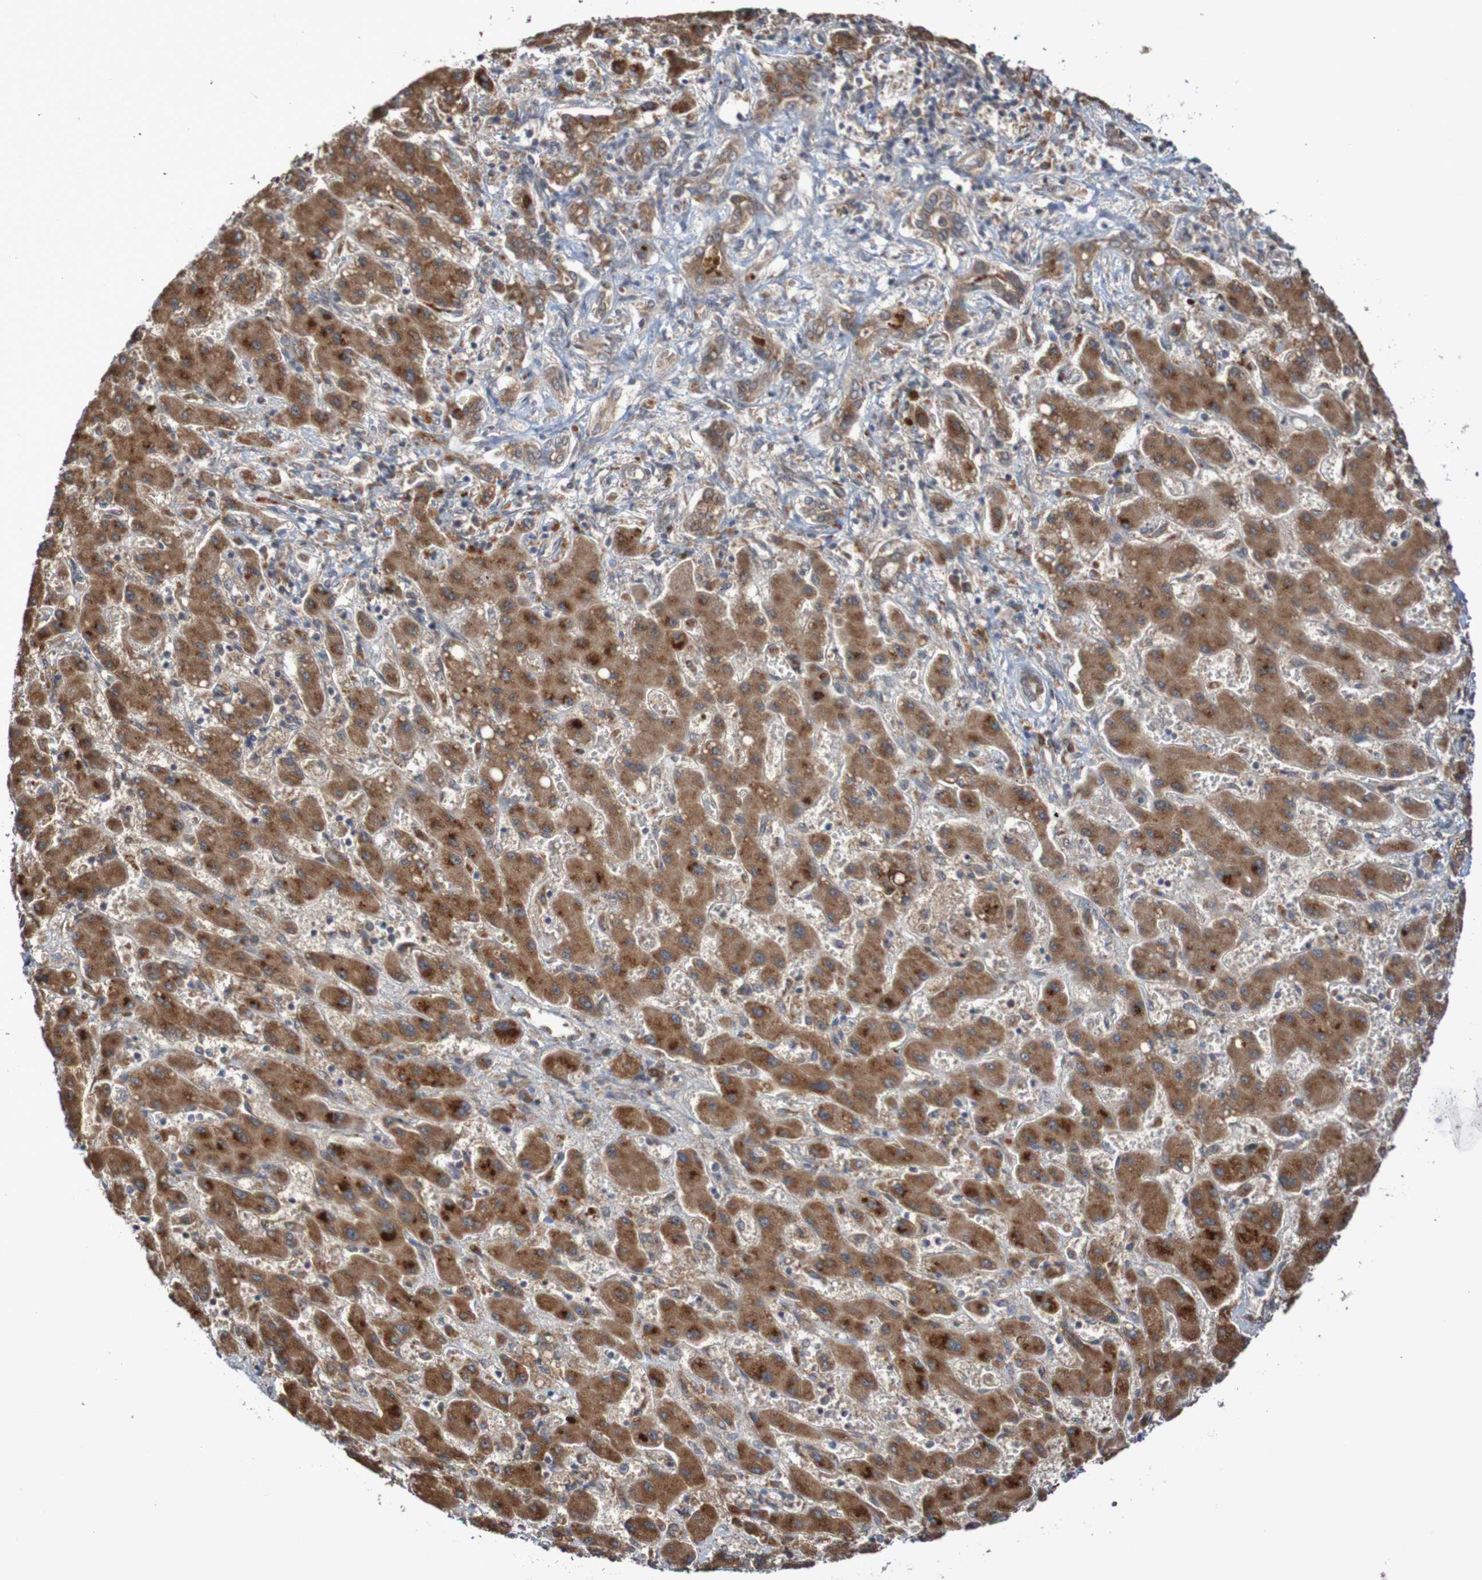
{"staining": {"intensity": "weak", "quantity": ">75%", "location": "cytoplasmic/membranous"}, "tissue": "liver cancer", "cell_type": "Tumor cells", "image_type": "cancer", "snomed": [{"axis": "morphology", "description": "Cholangiocarcinoma"}, {"axis": "topography", "description": "Liver"}], "caption": "Human liver cancer (cholangiocarcinoma) stained for a protein (brown) displays weak cytoplasmic/membranous positive positivity in approximately >75% of tumor cells.", "gene": "PHPT1", "patient": {"sex": "male", "age": 50}}